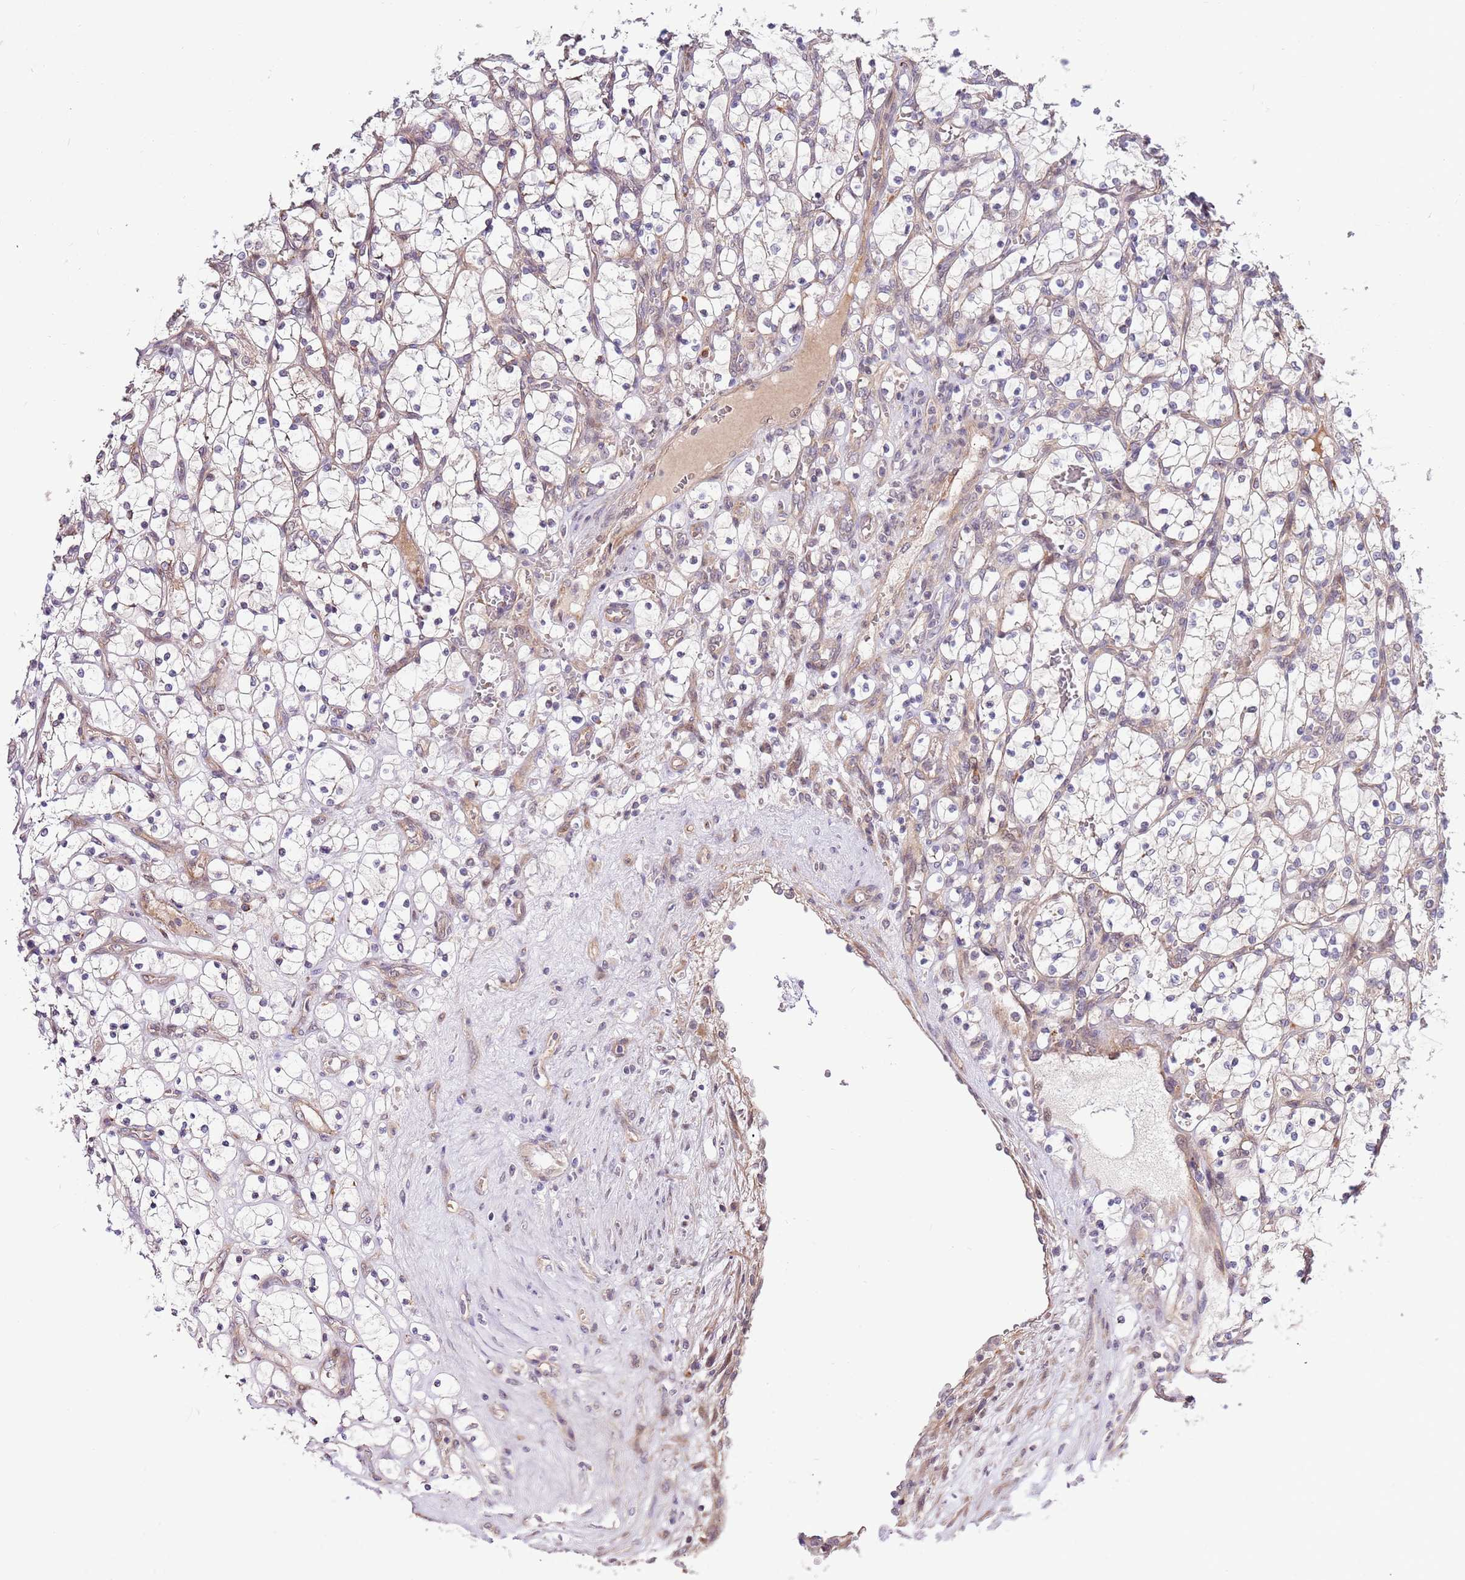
{"staining": {"intensity": "negative", "quantity": "none", "location": "none"}, "tissue": "renal cancer", "cell_type": "Tumor cells", "image_type": "cancer", "snomed": [{"axis": "morphology", "description": "Adenocarcinoma, NOS"}, {"axis": "topography", "description": "Kidney"}], "caption": "Immunohistochemical staining of human renal cancer reveals no significant positivity in tumor cells.", "gene": "HAUS3", "patient": {"sex": "female", "age": 69}}